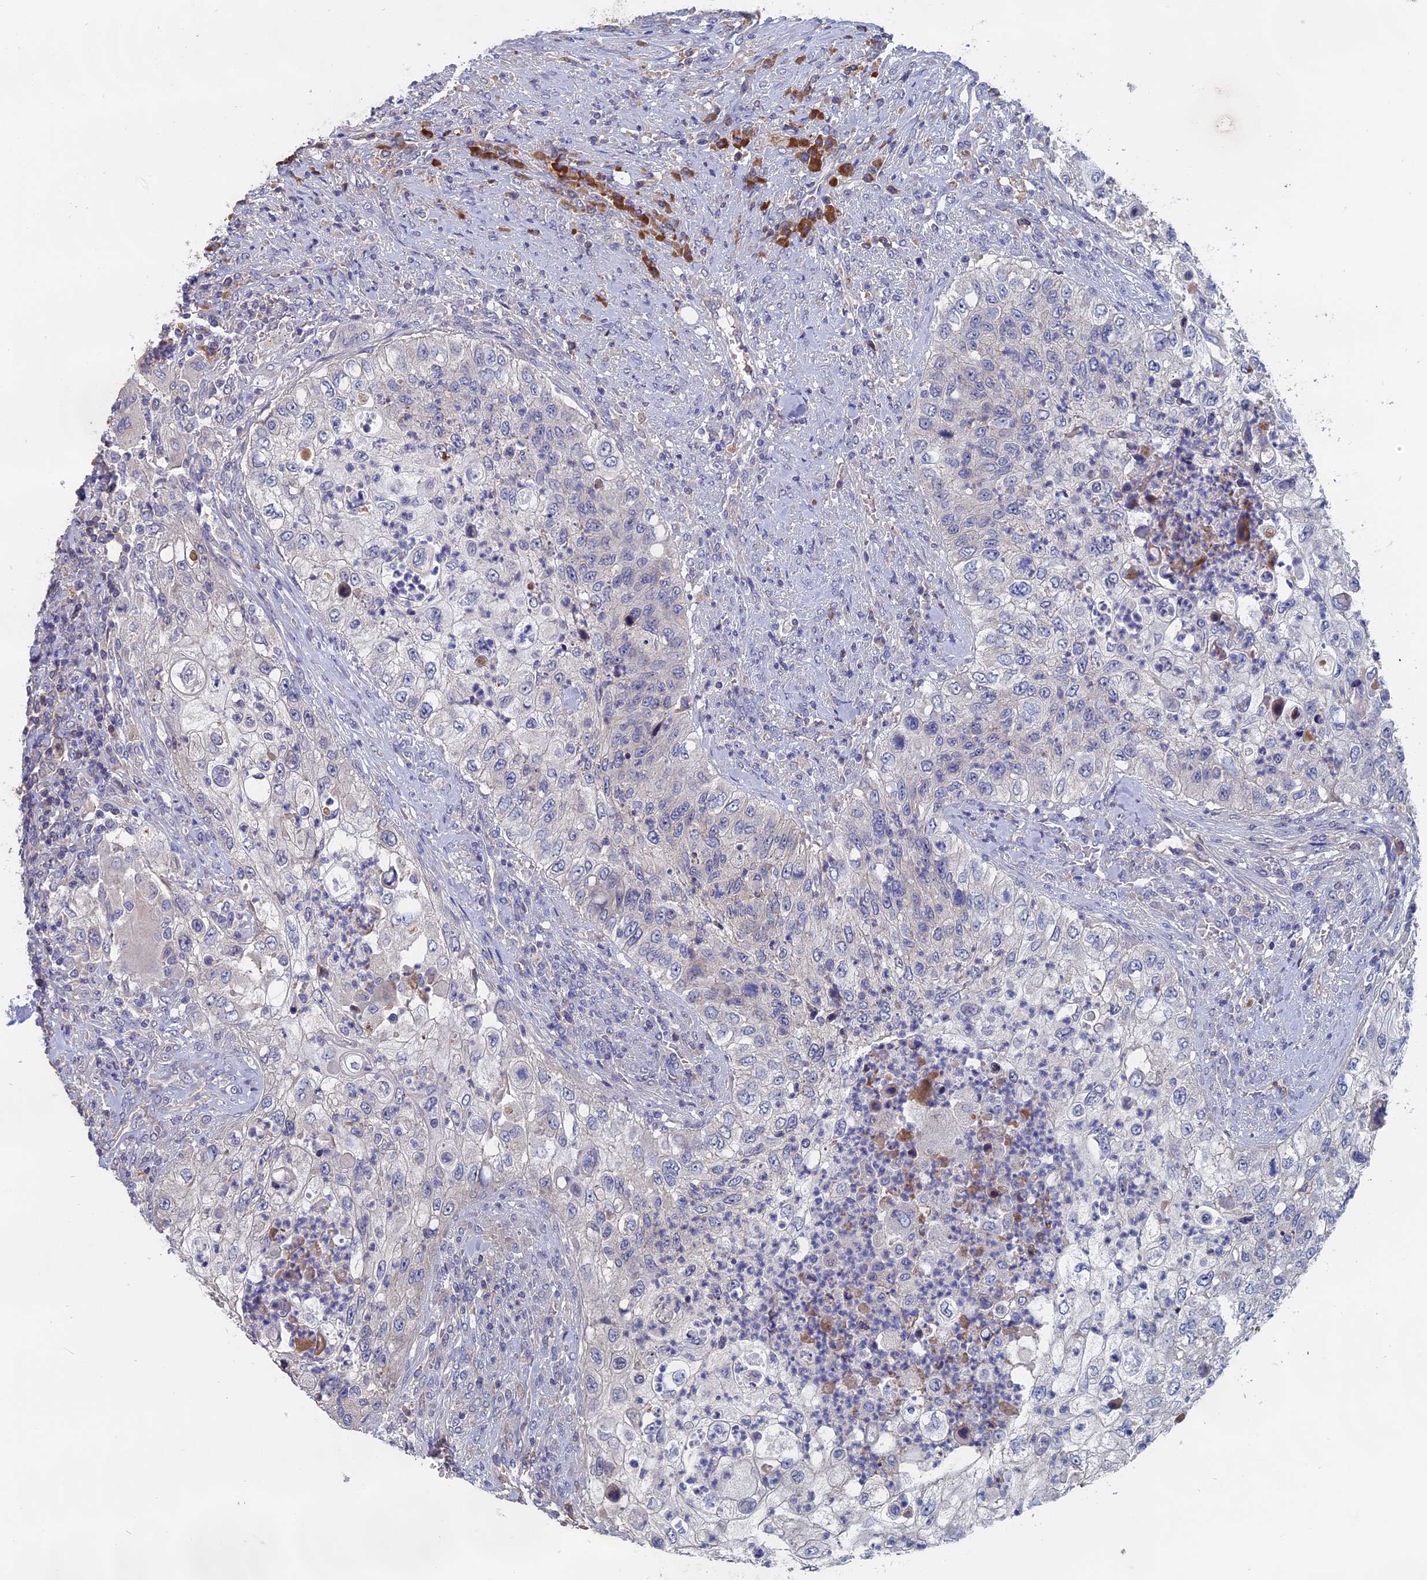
{"staining": {"intensity": "negative", "quantity": "none", "location": "none"}, "tissue": "urothelial cancer", "cell_type": "Tumor cells", "image_type": "cancer", "snomed": [{"axis": "morphology", "description": "Urothelial carcinoma, High grade"}, {"axis": "topography", "description": "Urinary bladder"}], "caption": "An immunohistochemistry histopathology image of urothelial cancer is shown. There is no staining in tumor cells of urothelial cancer.", "gene": "SLC33A1", "patient": {"sex": "female", "age": 60}}